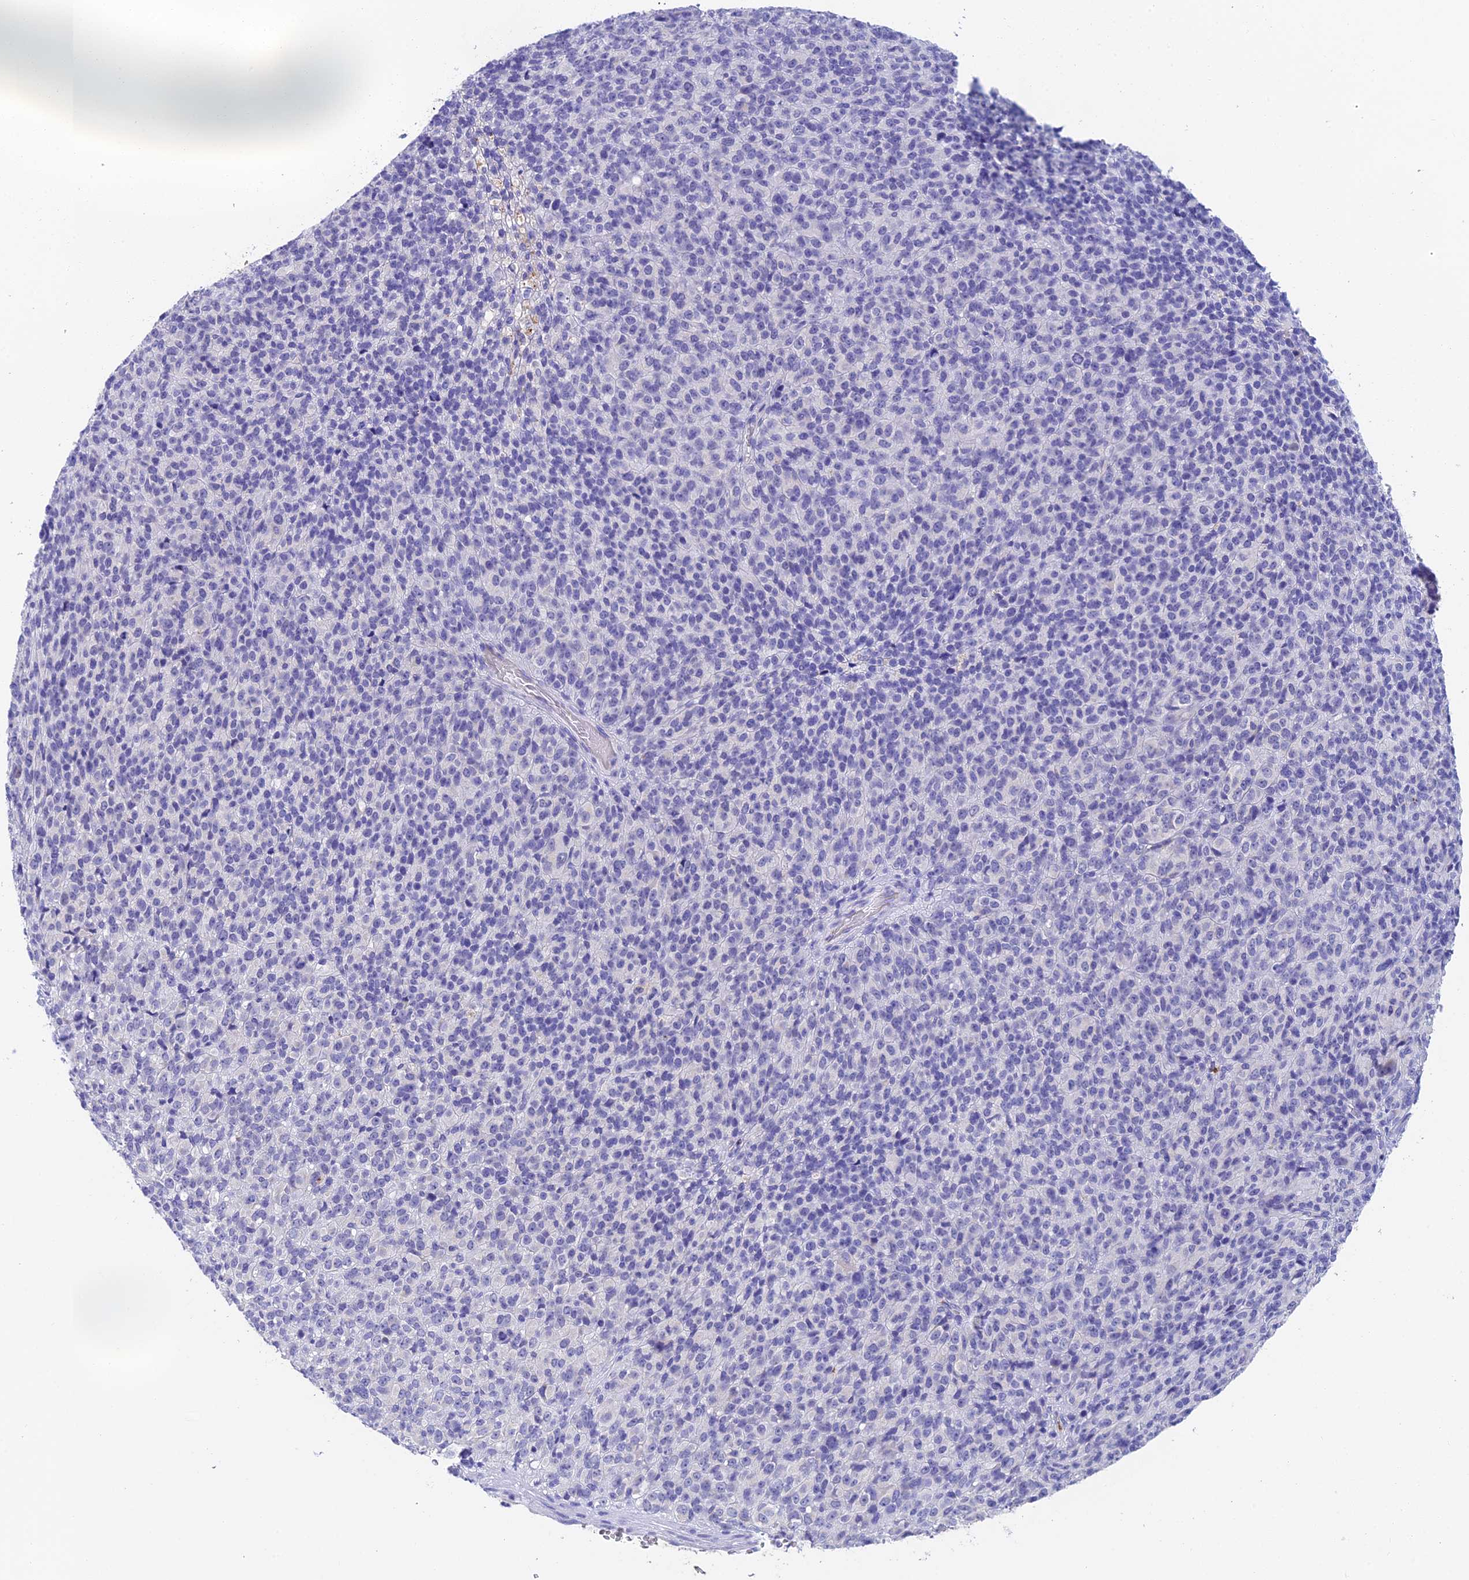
{"staining": {"intensity": "negative", "quantity": "none", "location": "none"}, "tissue": "melanoma", "cell_type": "Tumor cells", "image_type": "cancer", "snomed": [{"axis": "morphology", "description": "Malignant melanoma, Metastatic site"}, {"axis": "topography", "description": "Brain"}], "caption": "An immunohistochemistry micrograph of malignant melanoma (metastatic site) is shown. There is no staining in tumor cells of malignant melanoma (metastatic site).", "gene": "ADAMTS13", "patient": {"sex": "female", "age": 56}}